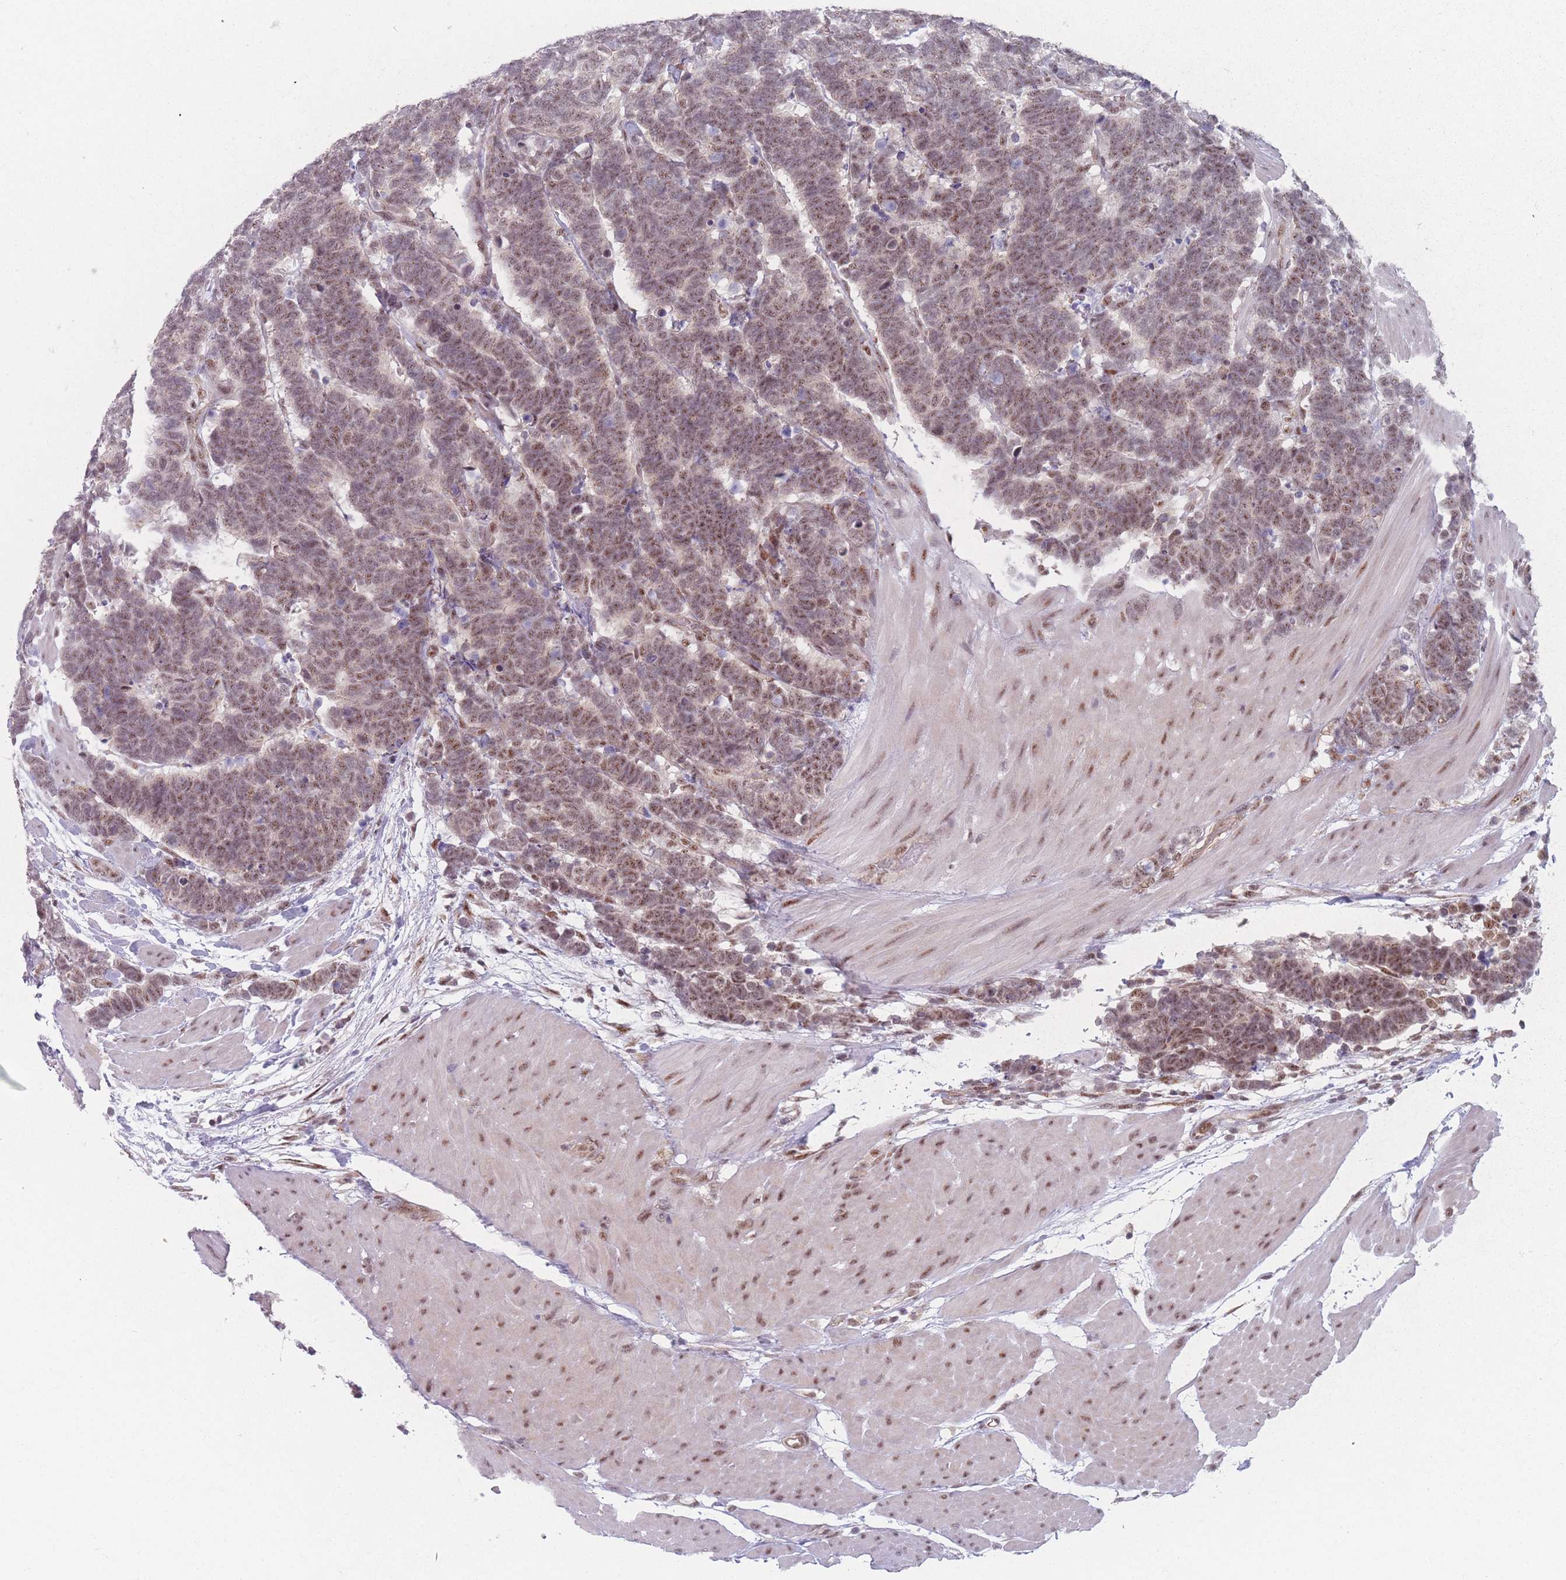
{"staining": {"intensity": "moderate", "quantity": ">75%", "location": "nuclear"}, "tissue": "carcinoid", "cell_type": "Tumor cells", "image_type": "cancer", "snomed": [{"axis": "morphology", "description": "Carcinoma, NOS"}, {"axis": "morphology", "description": "Carcinoid, malignant, NOS"}, {"axis": "topography", "description": "Urinary bladder"}], "caption": "Moderate nuclear expression for a protein is seen in about >75% of tumor cells of carcinoma using immunohistochemistry.", "gene": "ZC3H14", "patient": {"sex": "male", "age": 57}}